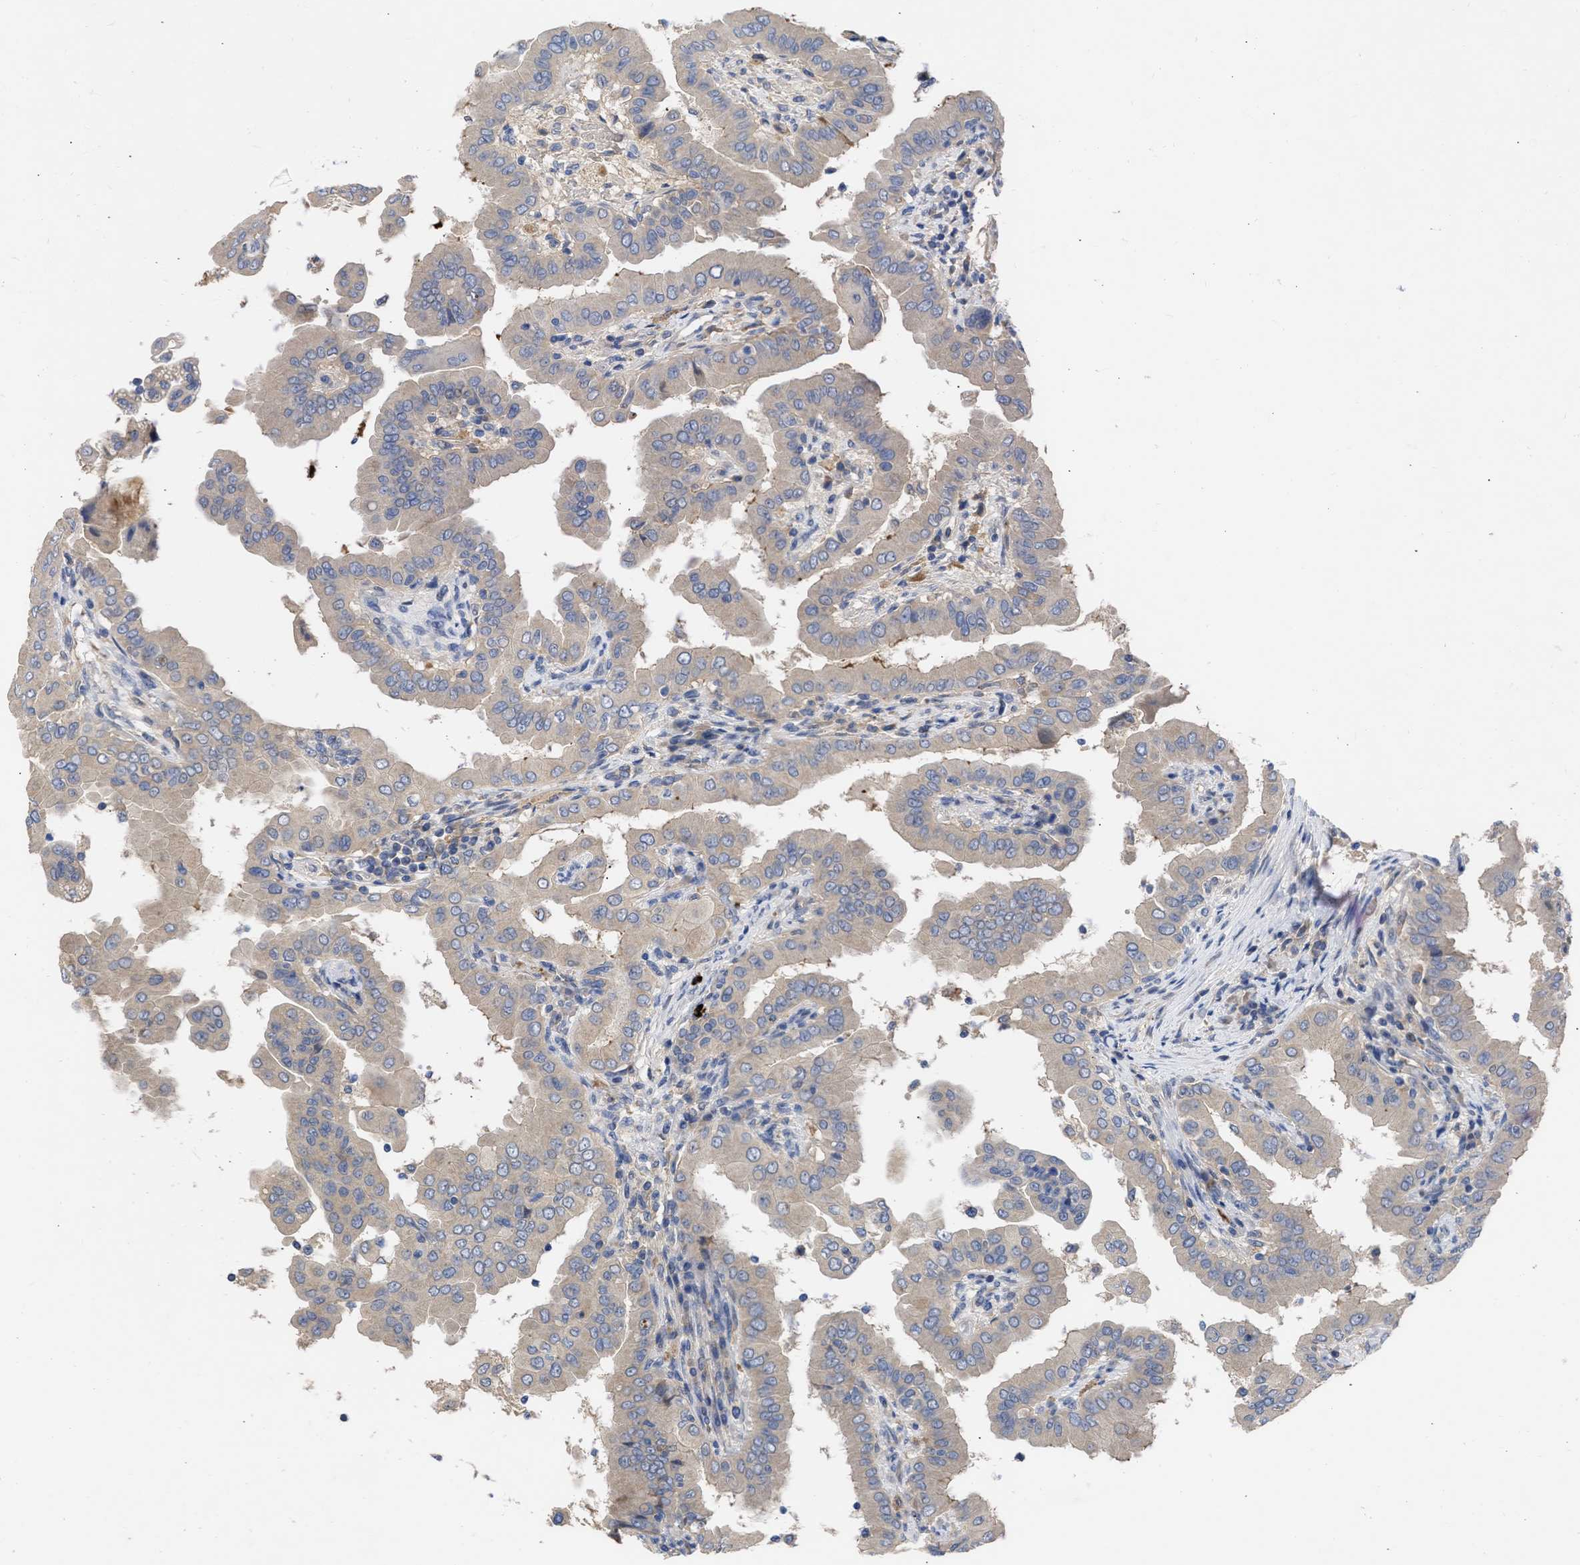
{"staining": {"intensity": "negative", "quantity": "none", "location": "none"}, "tissue": "thyroid cancer", "cell_type": "Tumor cells", "image_type": "cancer", "snomed": [{"axis": "morphology", "description": "Papillary adenocarcinoma, NOS"}, {"axis": "topography", "description": "Thyroid gland"}], "caption": "The immunohistochemistry (IHC) histopathology image has no significant positivity in tumor cells of thyroid papillary adenocarcinoma tissue.", "gene": "ARHGEF4", "patient": {"sex": "male", "age": 33}}